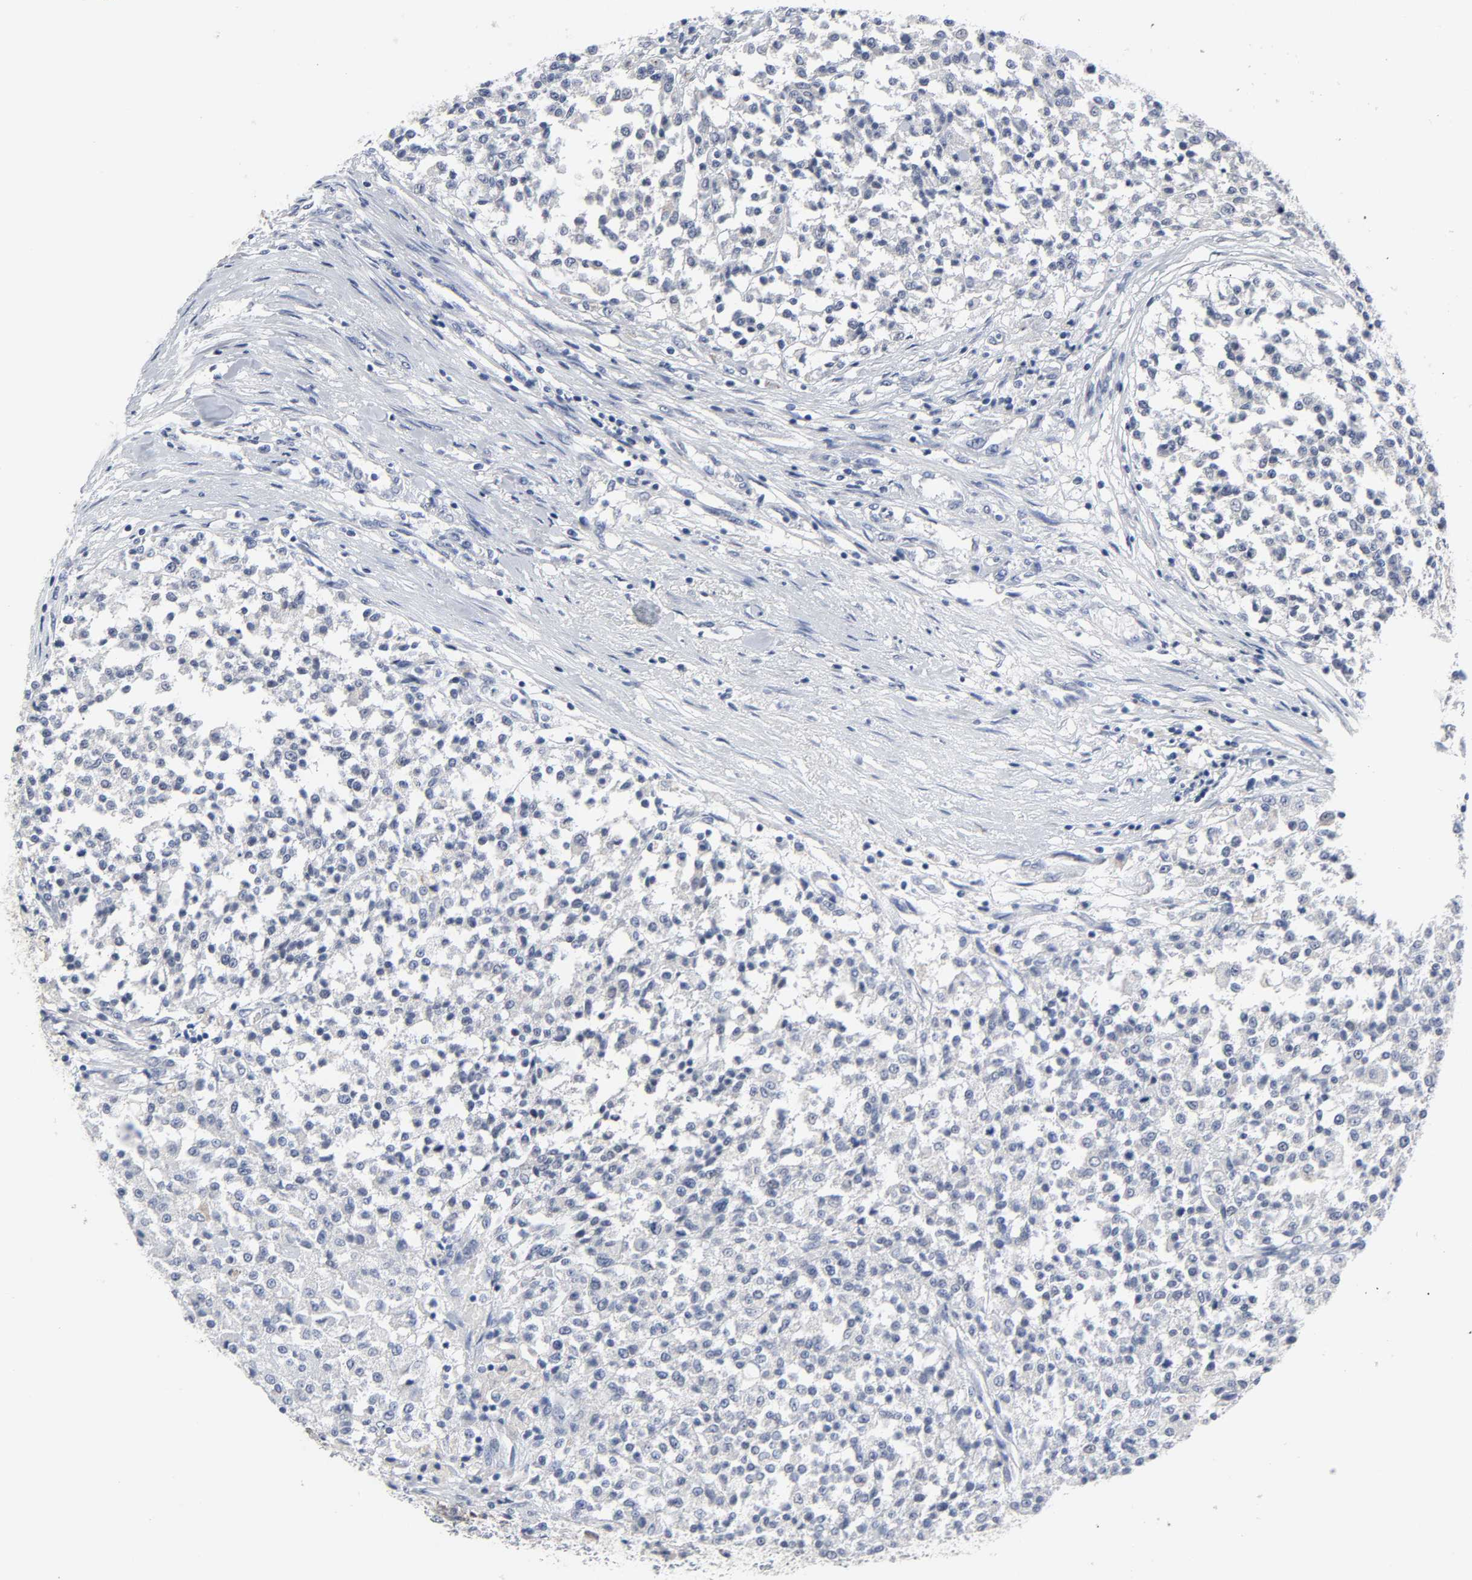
{"staining": {"intensity": "negative", "quantity": "none", "location": "none"}, "tissue": "testis cancer", "cell_type": "Tumor cells", "image_type": "cancer", "snomed": [{"axis": "morphology", "description": "Seminoma, NOS"}, {"axis": "topography", "description": "Testis"}], "caption": "DAB immunohistochemical staining of seminoma (testis) exhibits no significant staining in tumor cells.", "gene": "SALL2", "patient": {"sex": "male", "age": 59}}